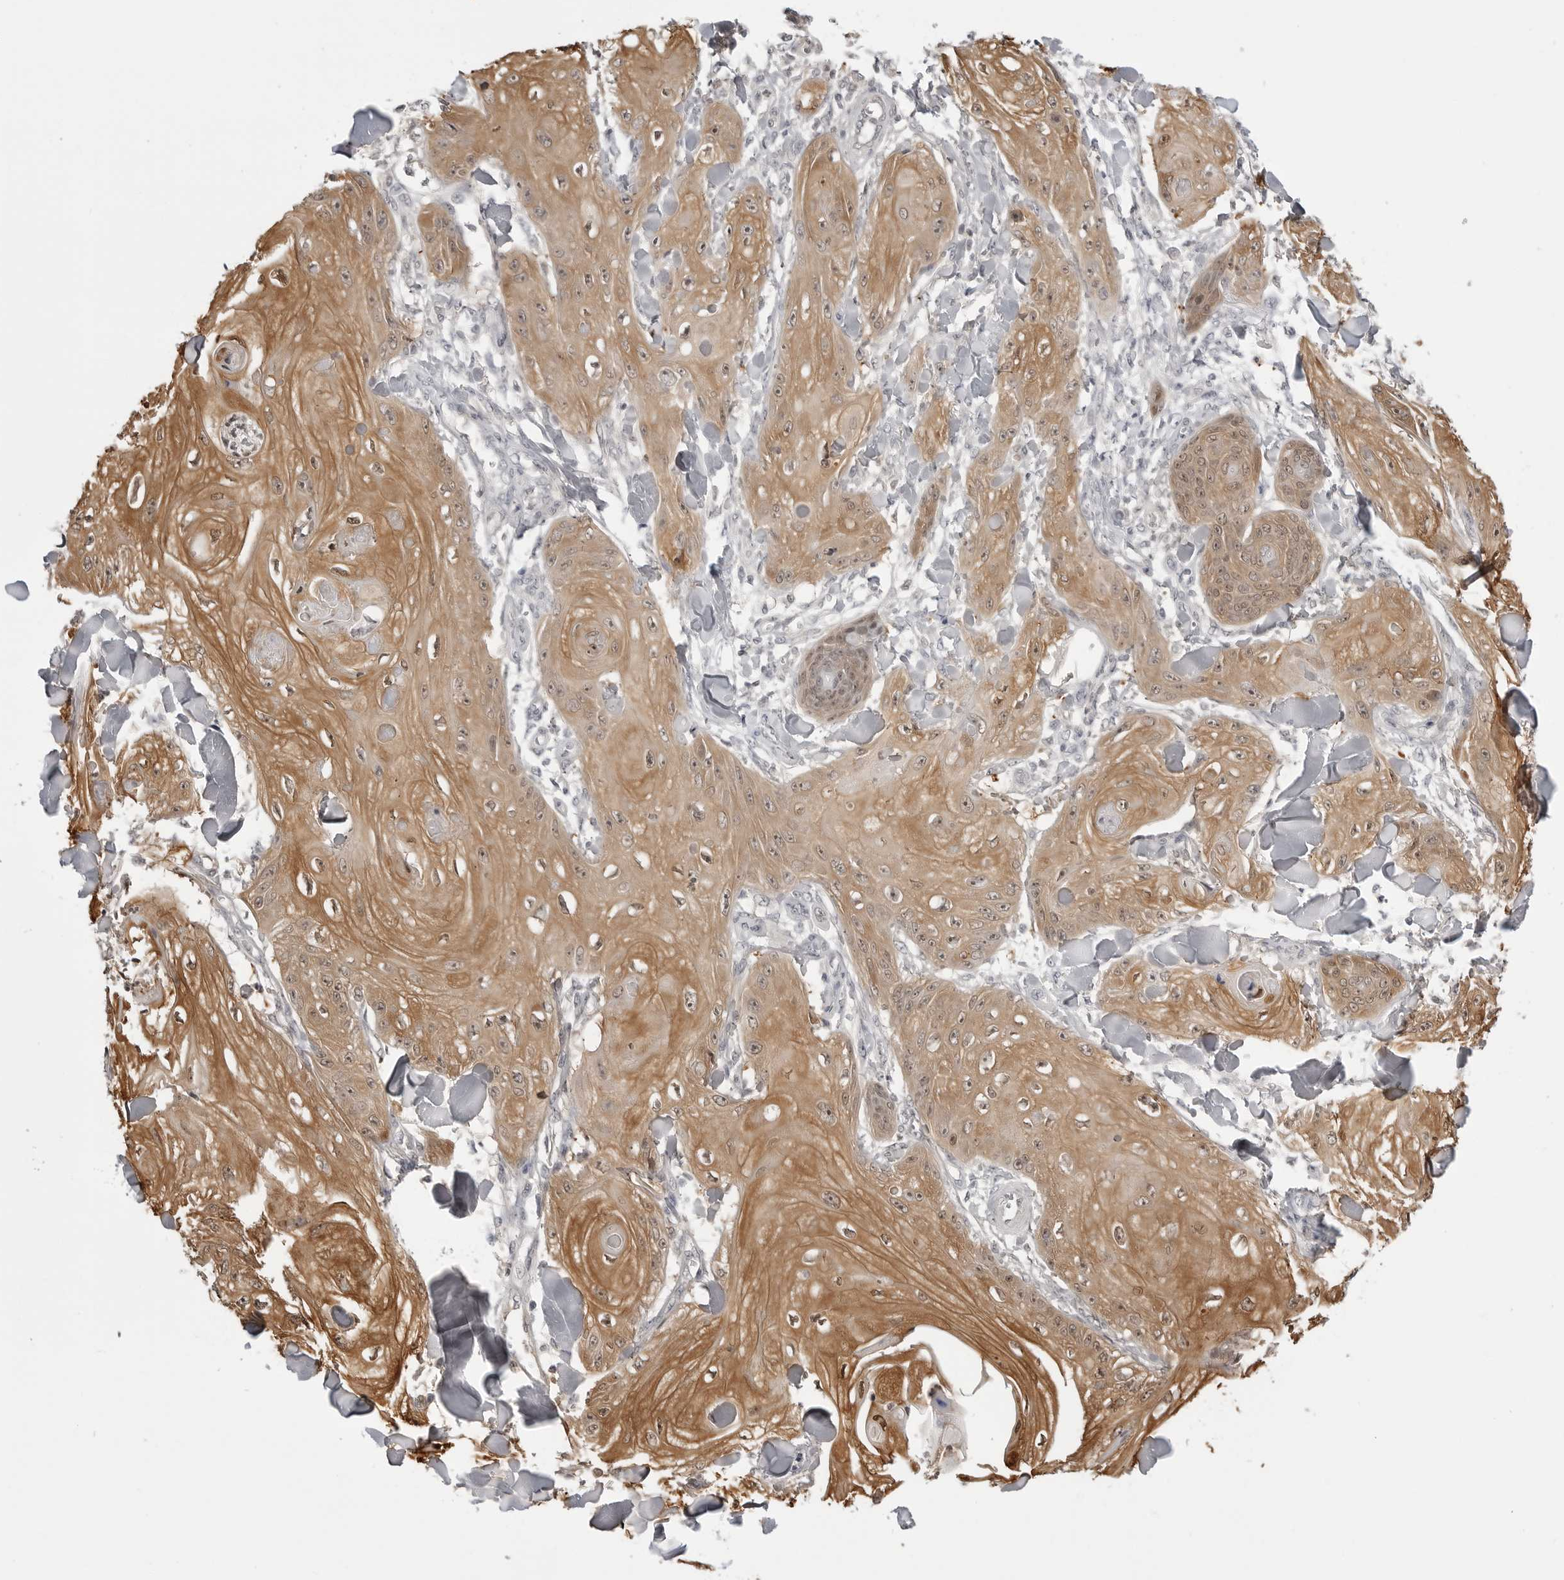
{"staining": {"intensity": "moderate", "quantity": ">75%", "location": "cytoplasmic/membranous,nuclear"}, "tissue": "skin cancer", "cell_type": "Tumor cells", "image_type": "cancer", "snomed": [{"axis": "morphology", "description": "Squamous cell carcinoma, NOS"}, {"axis": "topography", "description": "Skin"}], "caption": "Moderate cytoplasmic/membranous and nuclear protein staining is appreciated in about >75% of tumor cells in skin squamous cell carcinoma.", "gene": "YWHAG", "patient": {"sex": "male", "age": 74}}